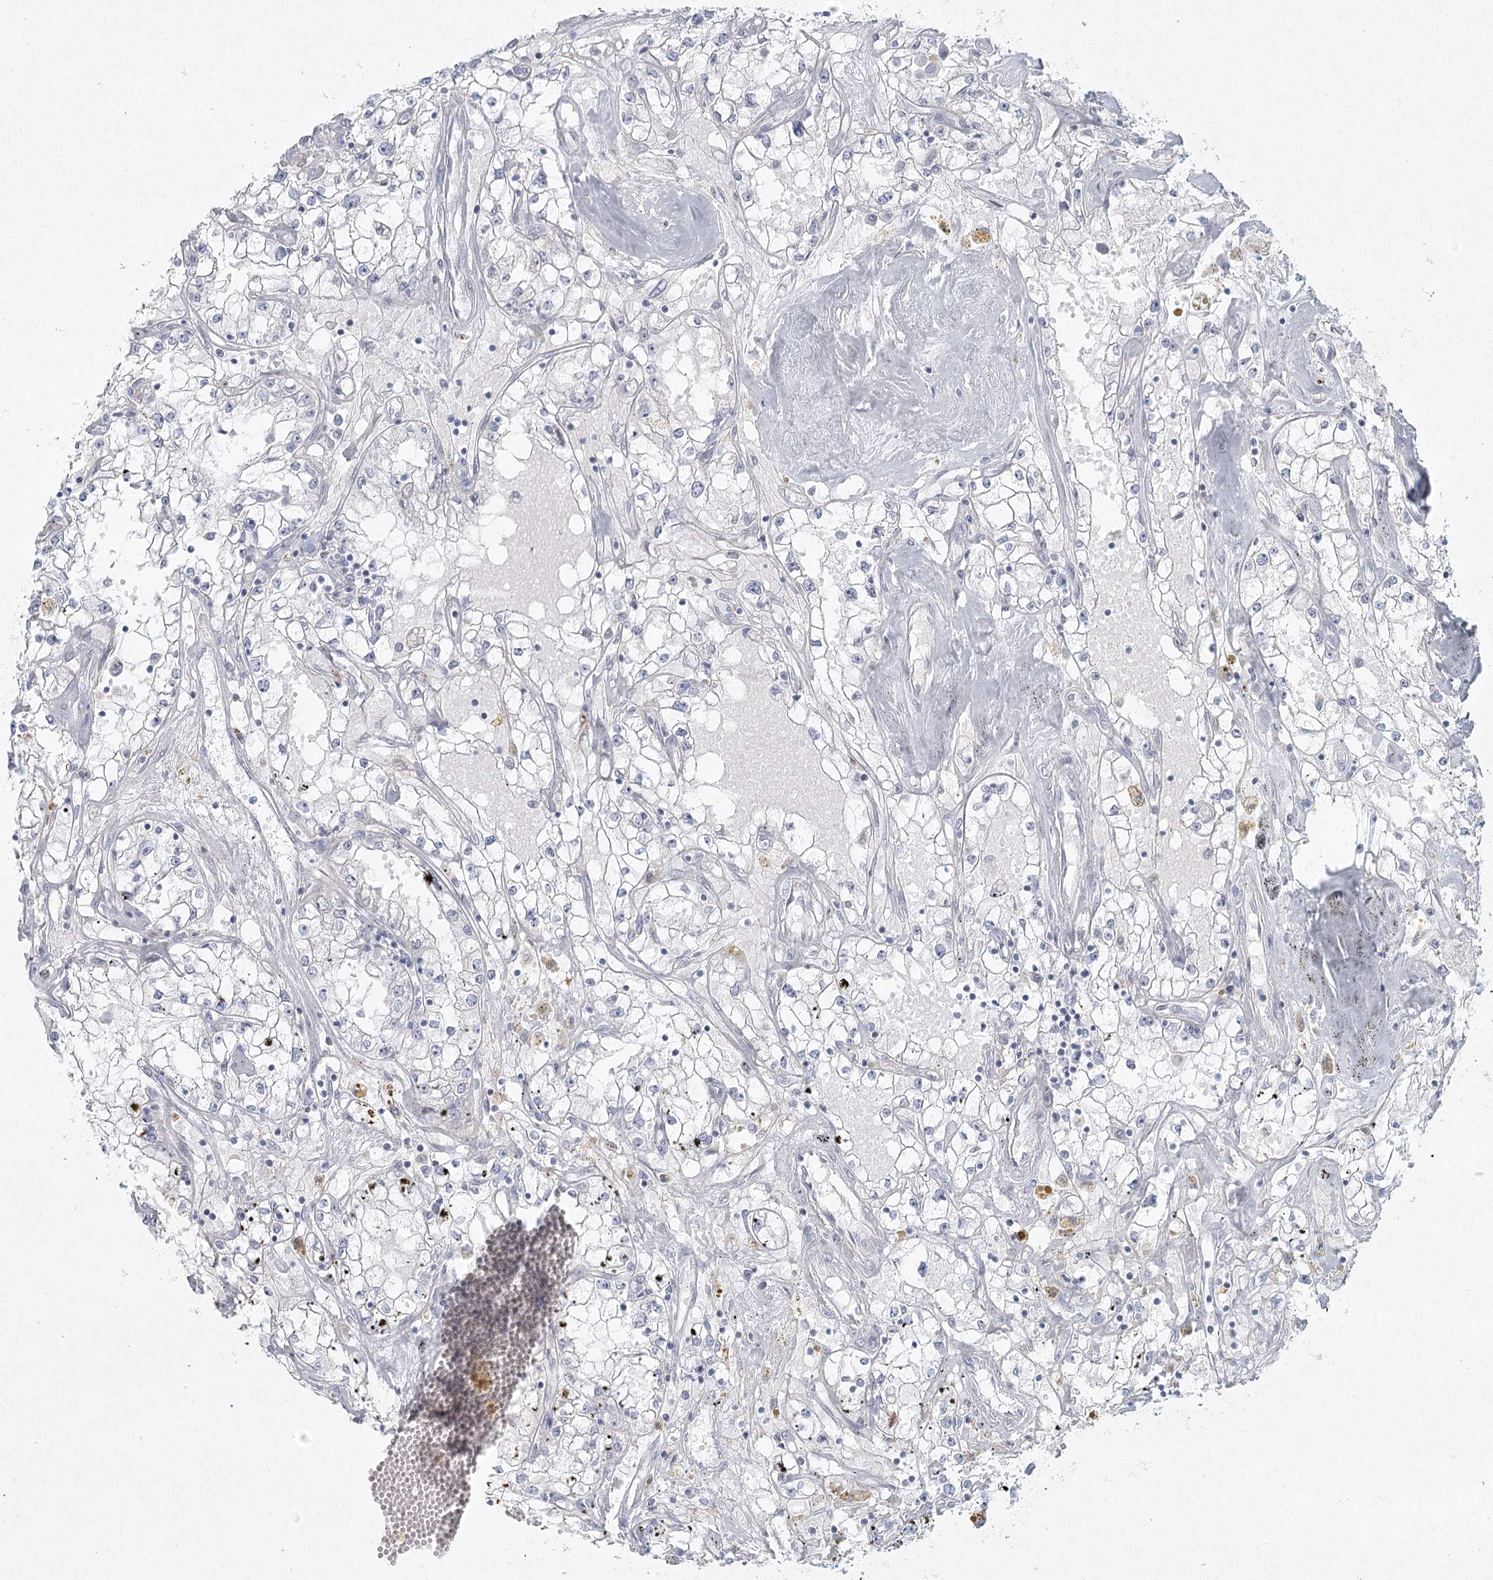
{"staining": {"intensity": "negative", "quantity": "none", "location": "none"}, "tissue": "renal cancer", "cell_type": "Tumor cells", "image_type": "cancer", "snomed": [{"axis": "morphology", "description": "Adenocarcinoma, NOS"}, {"axis": "topography", "description": "Kidney"}], "caption": "This histopathology image is of renal adenocarcinoma stained with IHC to label a protein in brown with the nuclei are counter-stained blue. There is no expression in tumor cells. (Stains: DAB (3,3'-diaminobenzidine) immunohistochemistry (IHC) with hematoxylin counter stain, Microscopy: brightfield microscopy at high magnification).", "gene": "LRP2BP", "patient": {"sex": "male", "age": 56}}